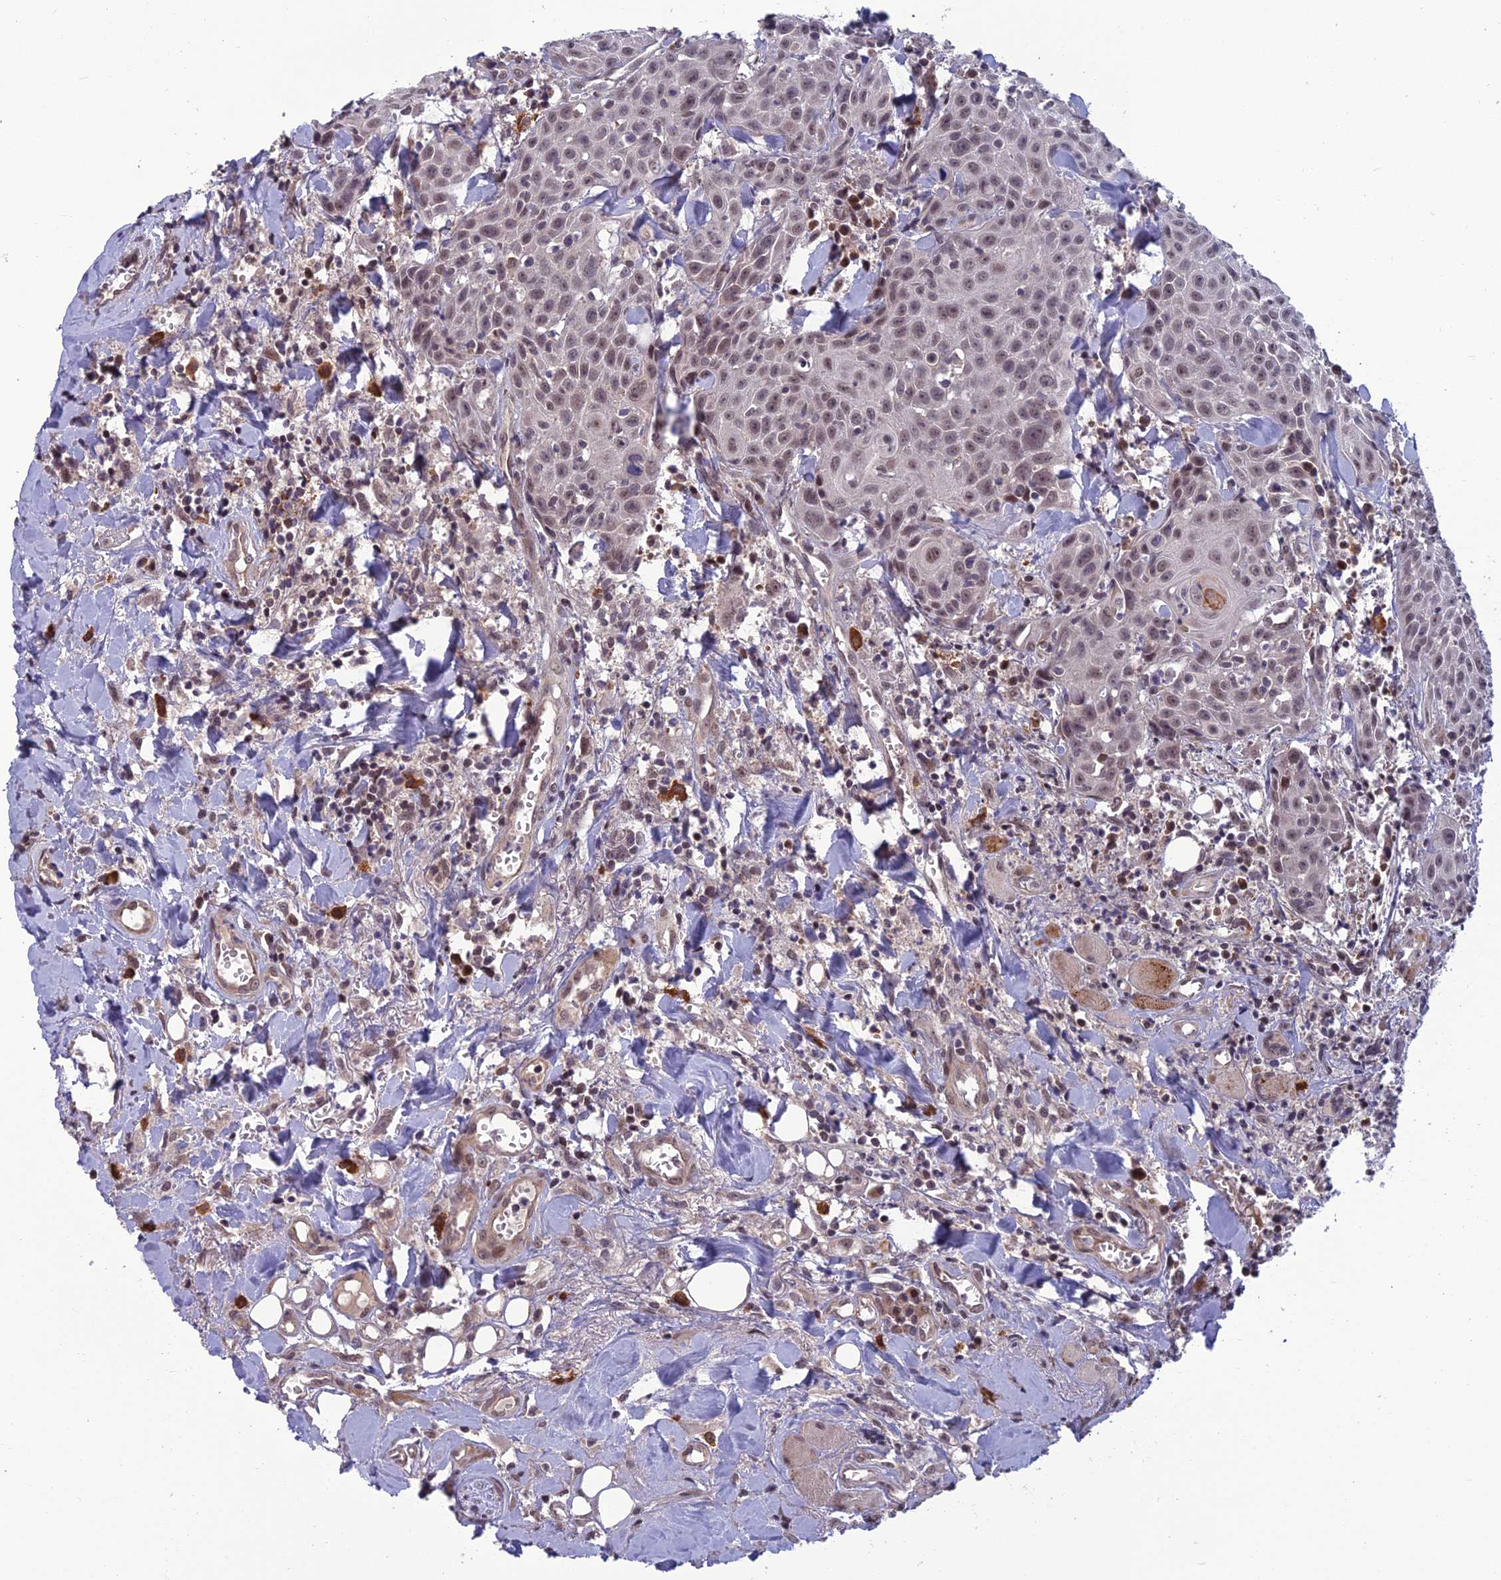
{"staining": {"intensity": "weak", "quantity": ">75%", "location": "nuclear"}, "tissue": "head and neck cancer", "cell_type": "Tumor cells", "image_type": "cancer", "snomed": [{"axis": "morphology", "description": "Squamous cell carcinoma, NOS"}, {"axis": "topography", "description": "Oral tissue"}, {"axis": "topography", "description": "Head-Neck"}], "caption": "DAB immunohistochemical staining of human head and neck cancer exhibits weak nuclear protein positivity in about >75% of tumor cells.", "gene": "FBRS", "patient": {"sex": "female", "age": 82}}